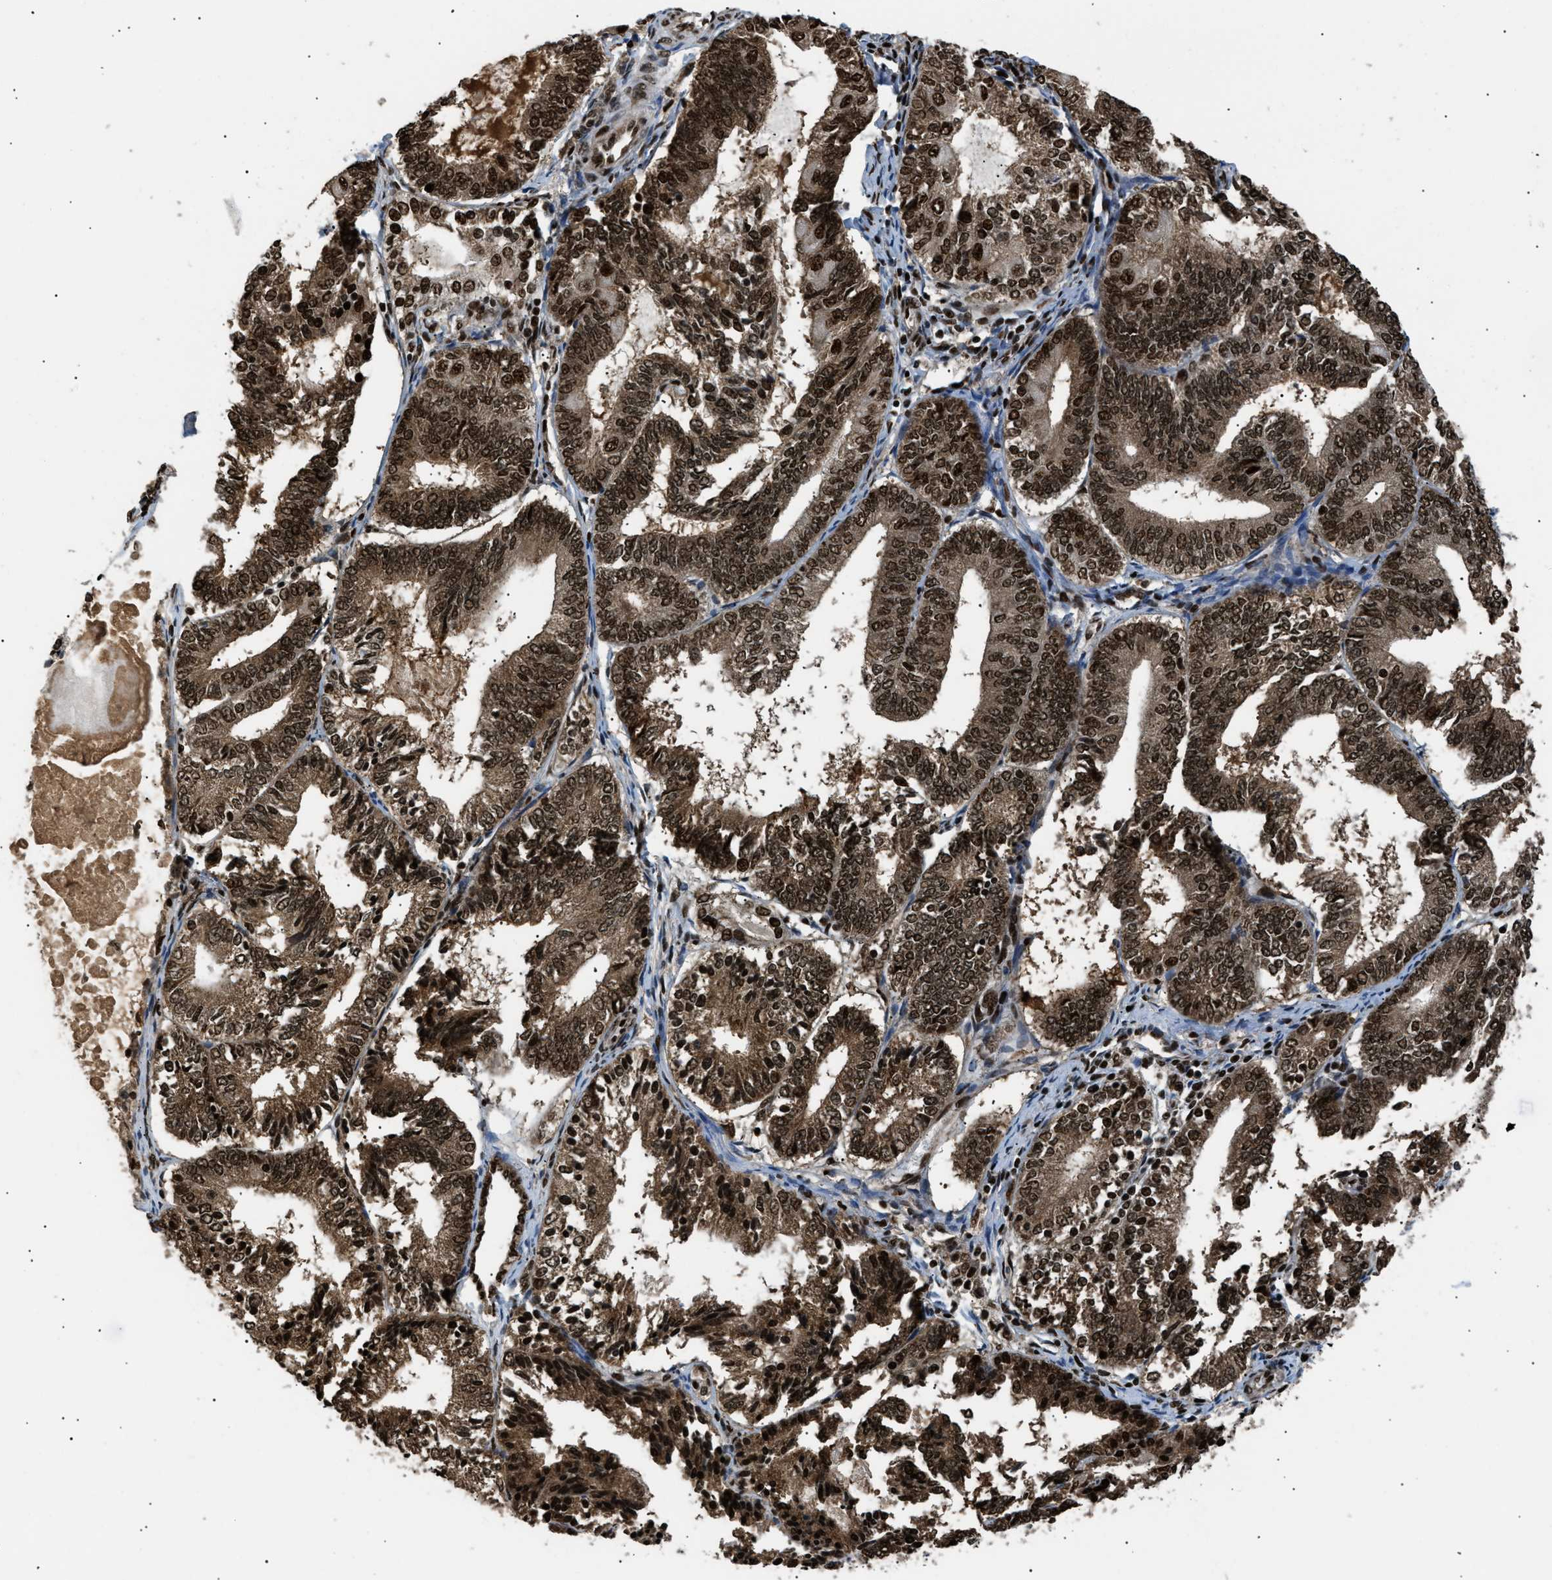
{"staining": {"intensity": "strong", "quantity": ">75%", "location": "cytoplasmic/membranous,nuclear"}, "tissue": "endometrial cancer", "cell_type": "Tumor cells", "image_type": "cancer", "snomed": [{"axis": "morphology", "description": "Adenocarcinoma, NOS"}, {"axis": "topography", "description": "Endometrium"}], "caption": "A brown stain shows strong cytoplasmic/membranous and nuclear expression of a protein in endometrial cancer (adenocarcinoma) tumor cells. (Brightfield microscopy of DAB IHC at high magnification).", "gene": "RBM5", "patient": {"sex": "female", "age": 81}}